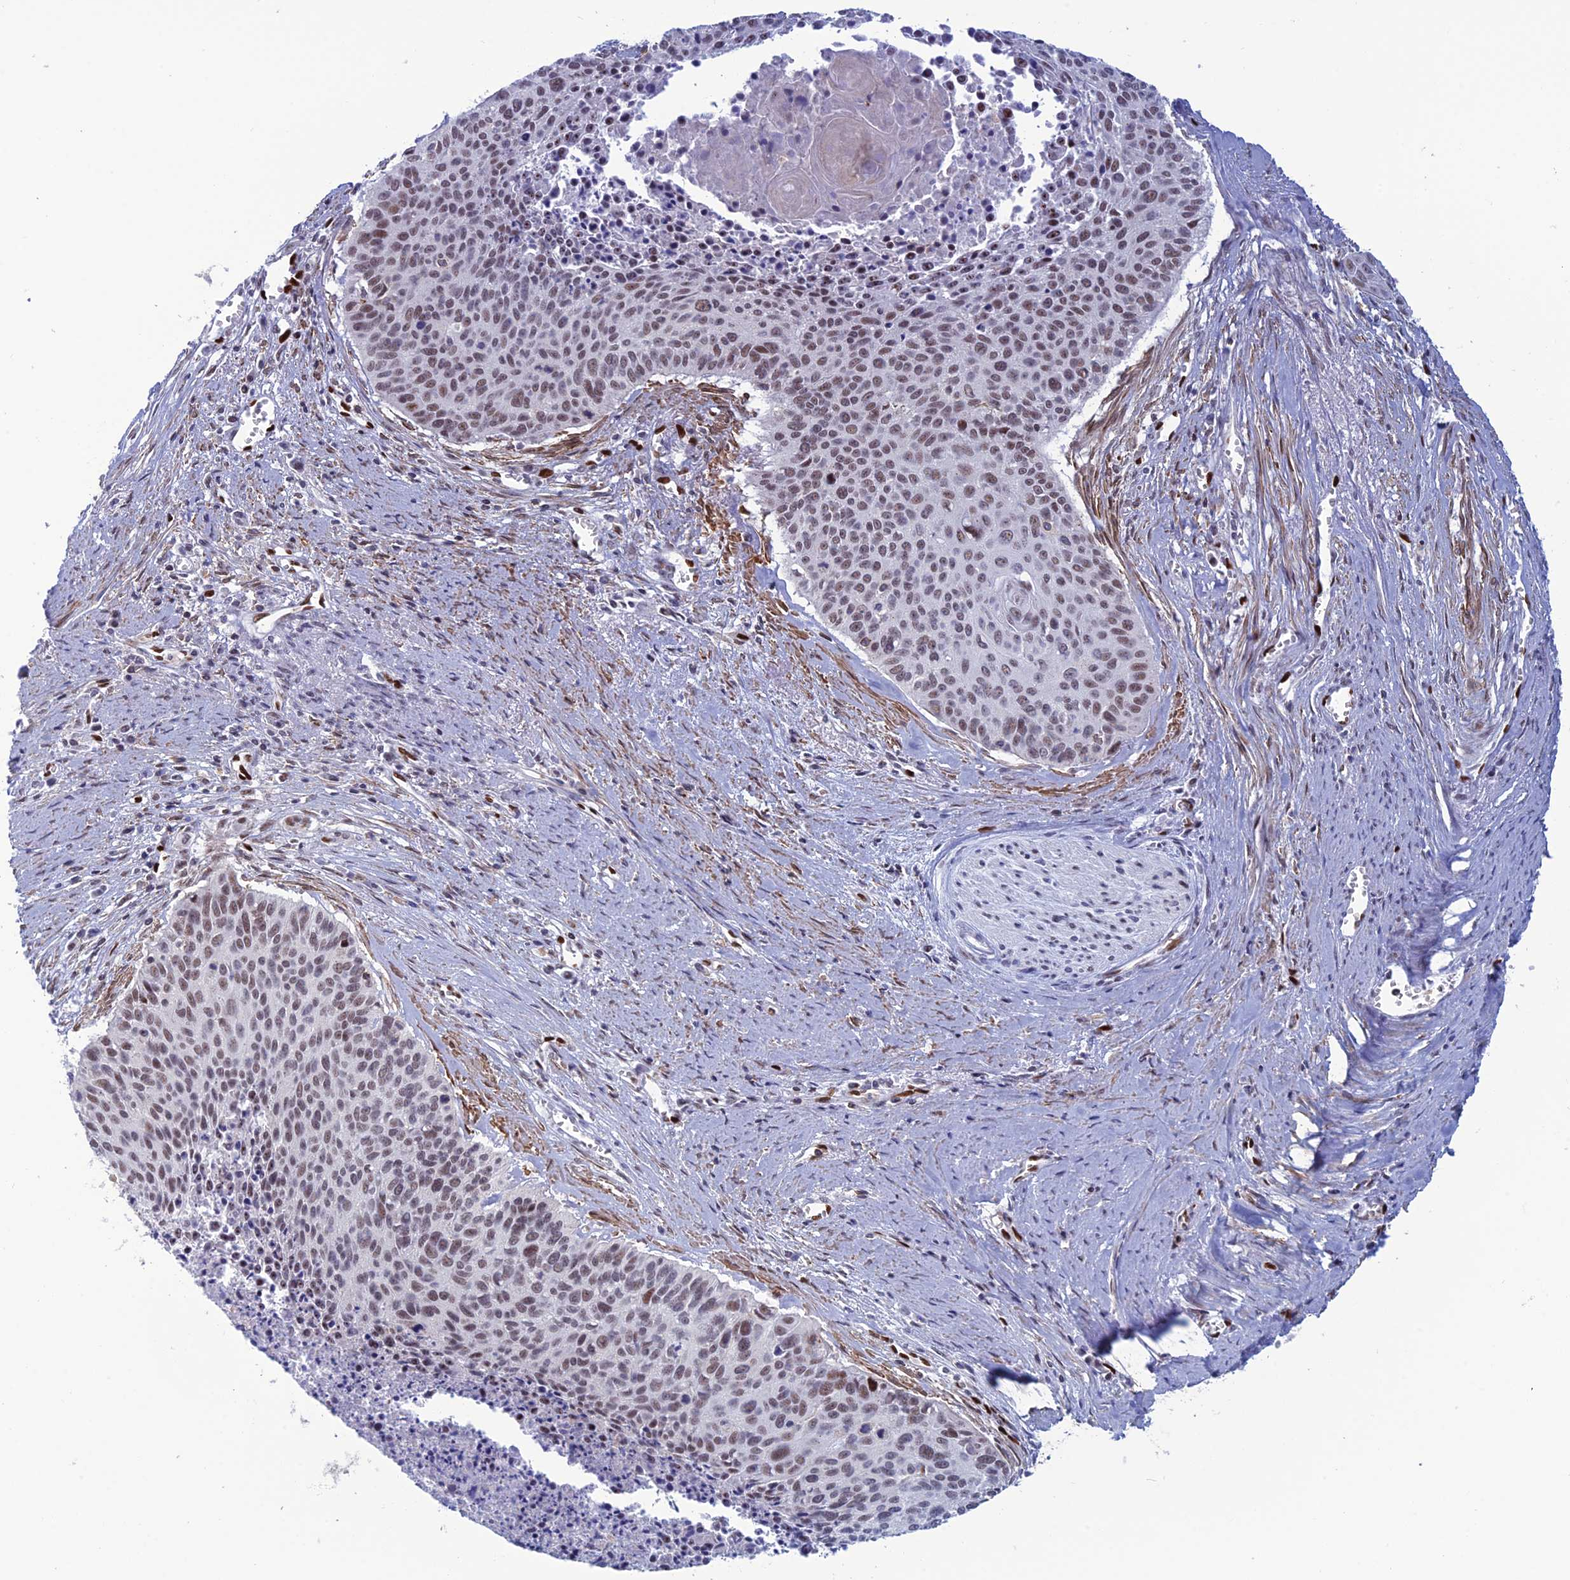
{"staining": {"intensity": "moderate", "quantity": "25%-75%", "location": "nuclear"}, "tissue": "cervical cancer", "cell_type": "Tumor cells", "image_type": "cancer", "snomed": [{"axis": "morphology", "description": "Squamous cell carcinoma, NOS"}, {"axis": "topography", "description": "Cervix"}], "caption": "Human cervical cancer (squamous cell carcinoma) stained for a protein (brown) reveals moderate nuclear positive positivity in about 25%-75% of tumor cells.", "gene": "NOL4L", "patient": {"sex": "female", "age": 55}}